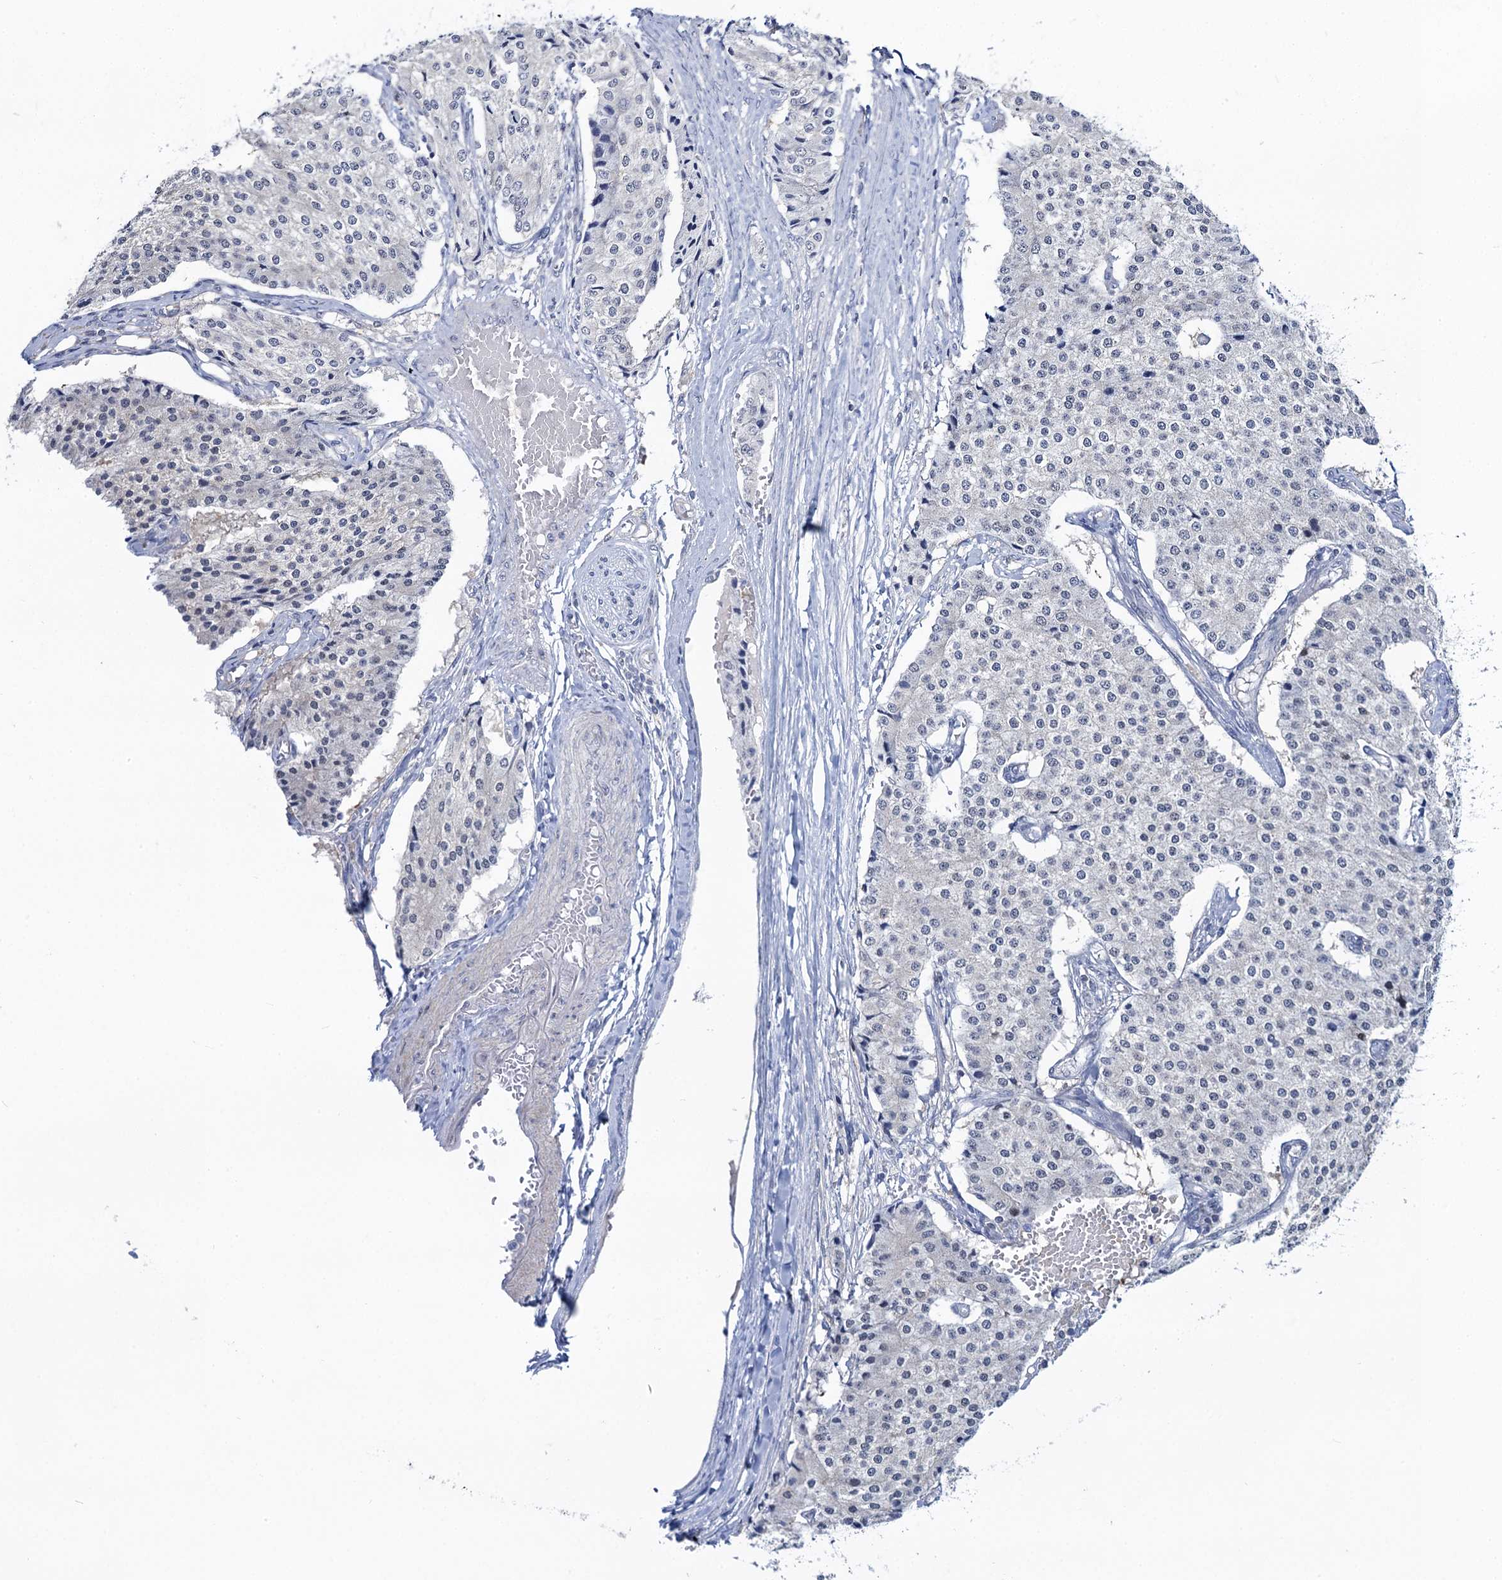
{"staining": {"intensity": "negative", "quantity": "none", "location": "none"}, "tissue": "carcinoid", "cell_type": "Tumor cells", "image_type": "cancer", "snomed": [{"axis": "morphology", "description": "Carcinoid, malignant, NOS"}, {"axis": "topography", "description": "Colon"}], "caption": "Protein analysis of carcinoid (malignant) displays no significant staining in tumor cells. (IHC, brightfield microscopy, high magnification).", "gene": "TOX3", "patient": {"sex": "female", "age": 52}}